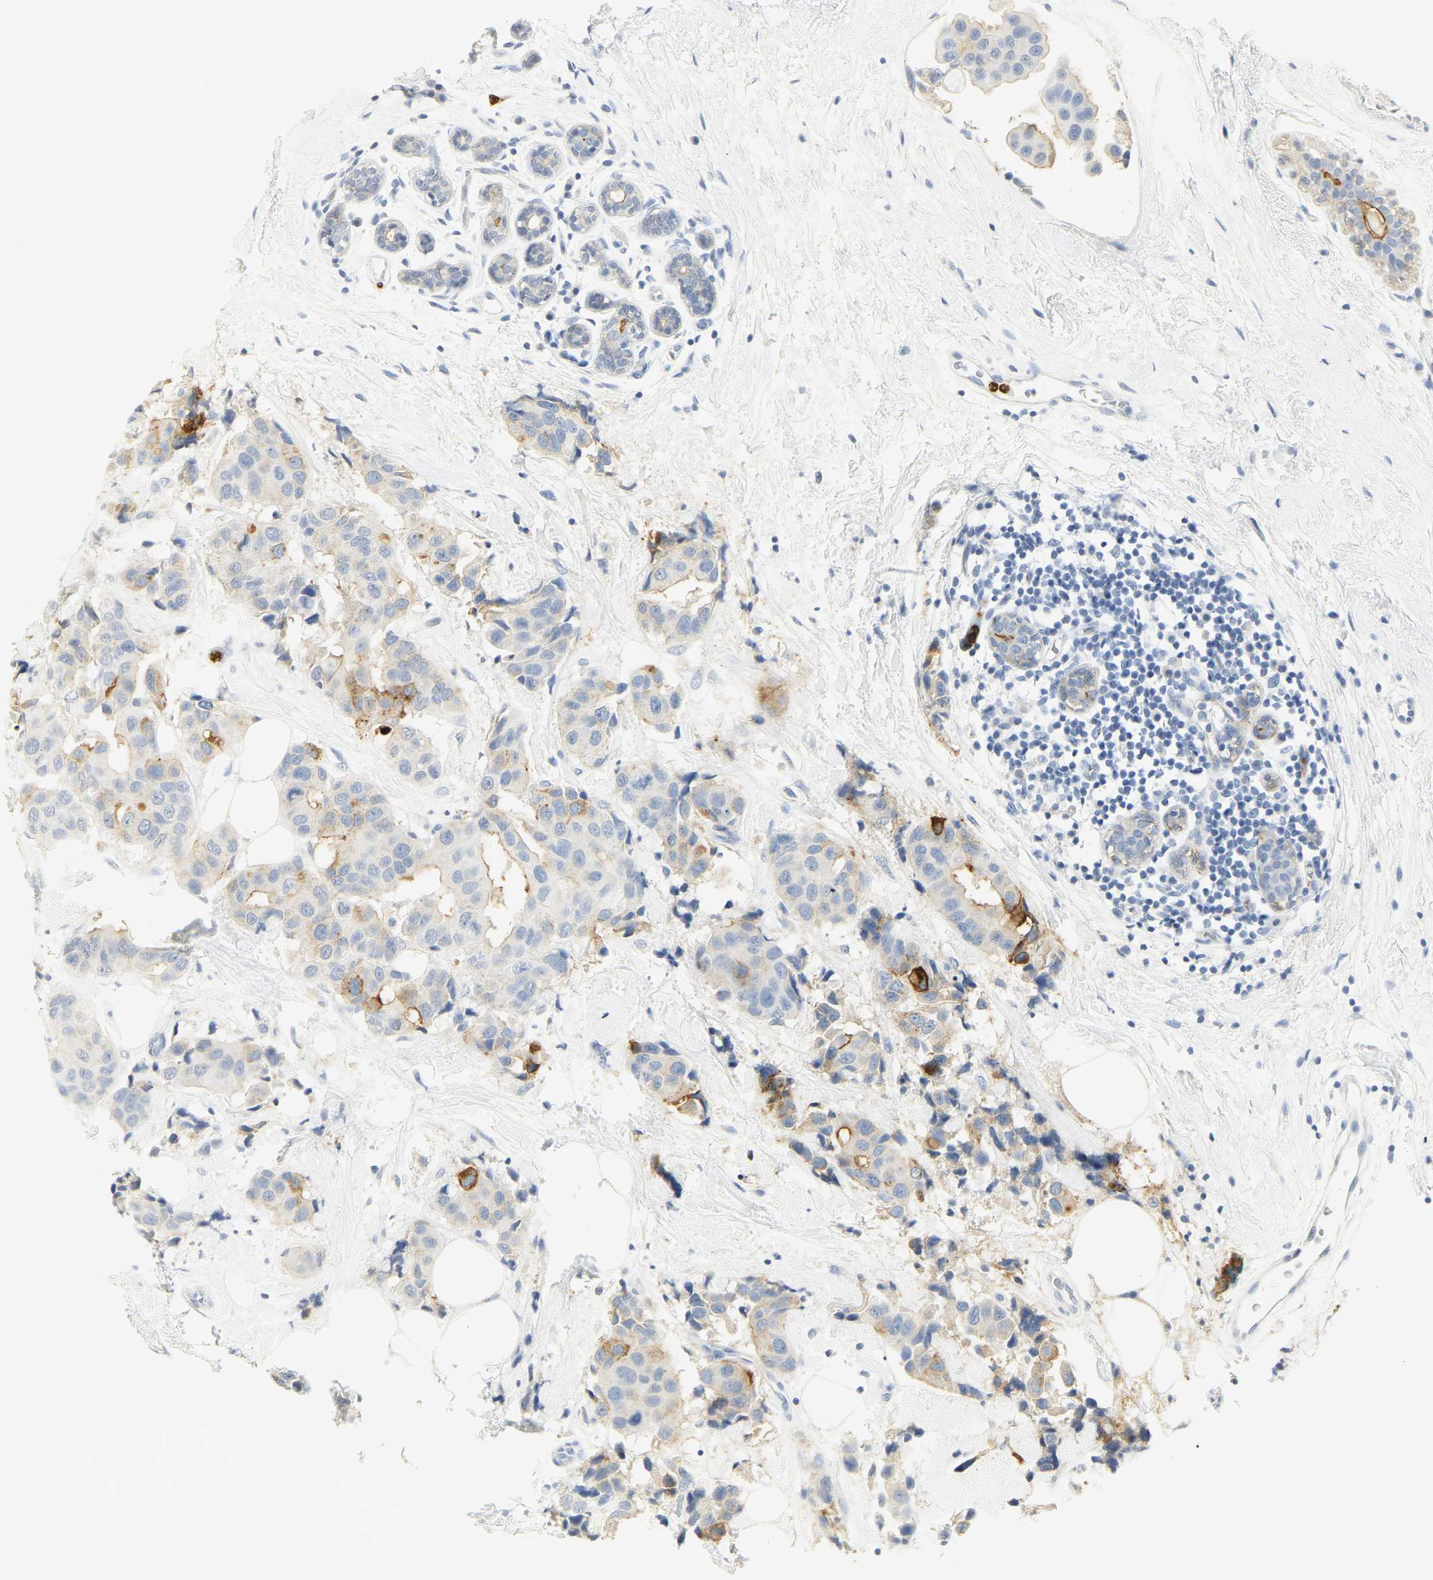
{"staining": {"intensity": "strong", "quantity": "<25%", "location": "cytoplasmic/membranous"}, "tissue": "breast cancer", "cell_type": "Tumor cells", "image_type": "cancer", "snomed": [{"axis": "morphology", "description": "Normal tissue, NOS"}, {"axis": "morphology", "description": "Duct carcinoma"}, {"axis": "topography", "description": "Breast"}], "caption": "IHC micrograph of human breast cancer (infiltrating ductal carcinoma) stained for a protein (brown), which shows medium levels of strong cytoplasmic/membranous staining in about <25% of tumor cells.", "gene": "CEACAM5", "patient": {"sex": "female", "age": 39}}